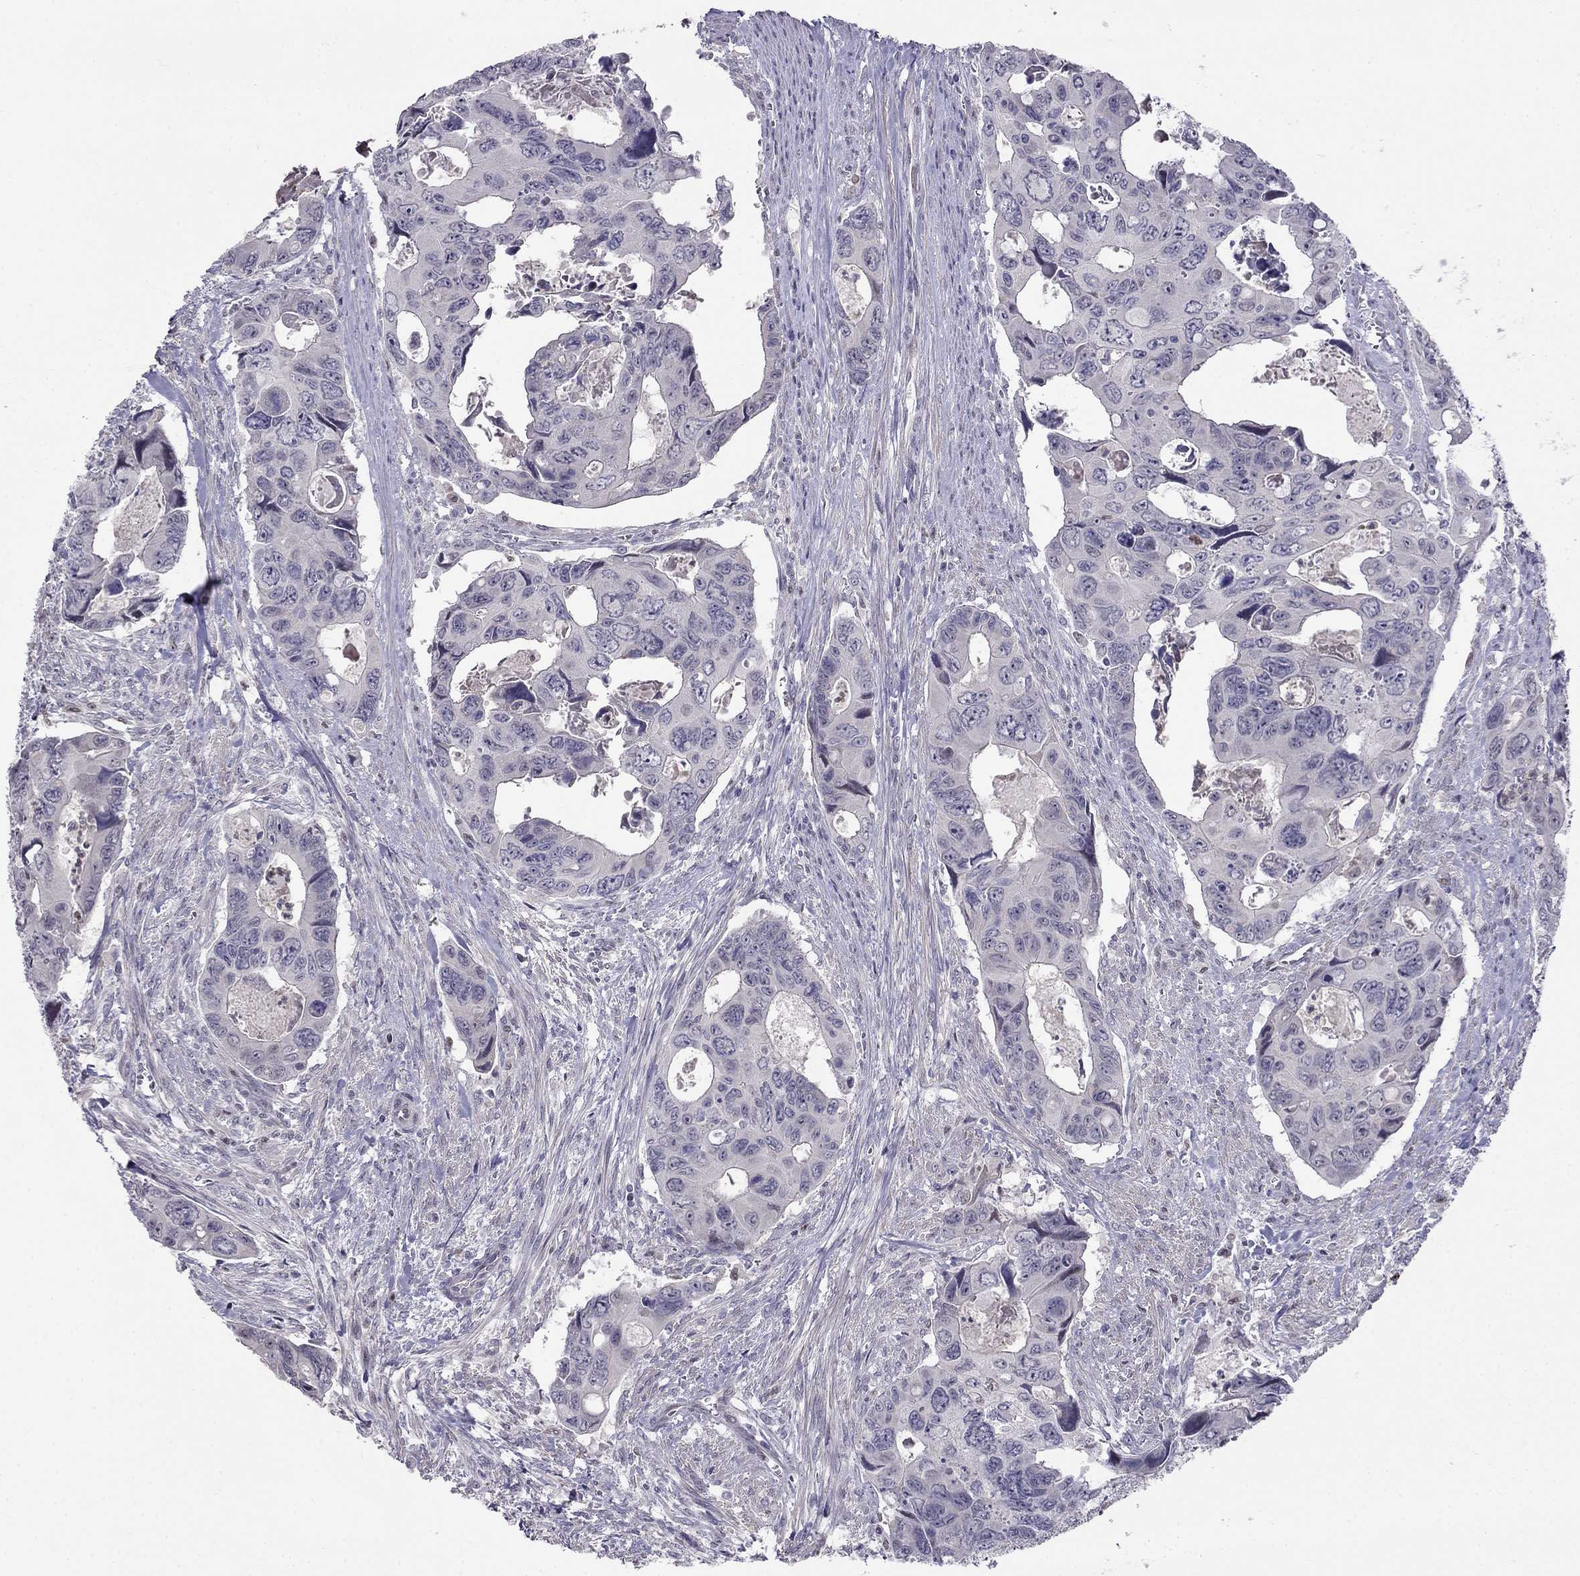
{"staining": {"intensity": "negative", "quantity": "none", "location": "none"}, "tissue": "colorectal cancer", "cell_type": "Tumor cells", "image_type": "cancer", "snomed": [{"axis": "morphology", "description": "Adenocarcinoma, NOS"}, {"axis": "topography", "description": "Rectum"}], "caption": "The immunohistochemistry photomicrograph has no significant expression in tumor cells of colorectal adenocarcinoma tissue.", "gene": "LRRC39", "patient": {"sex": "male", "age": 62}}